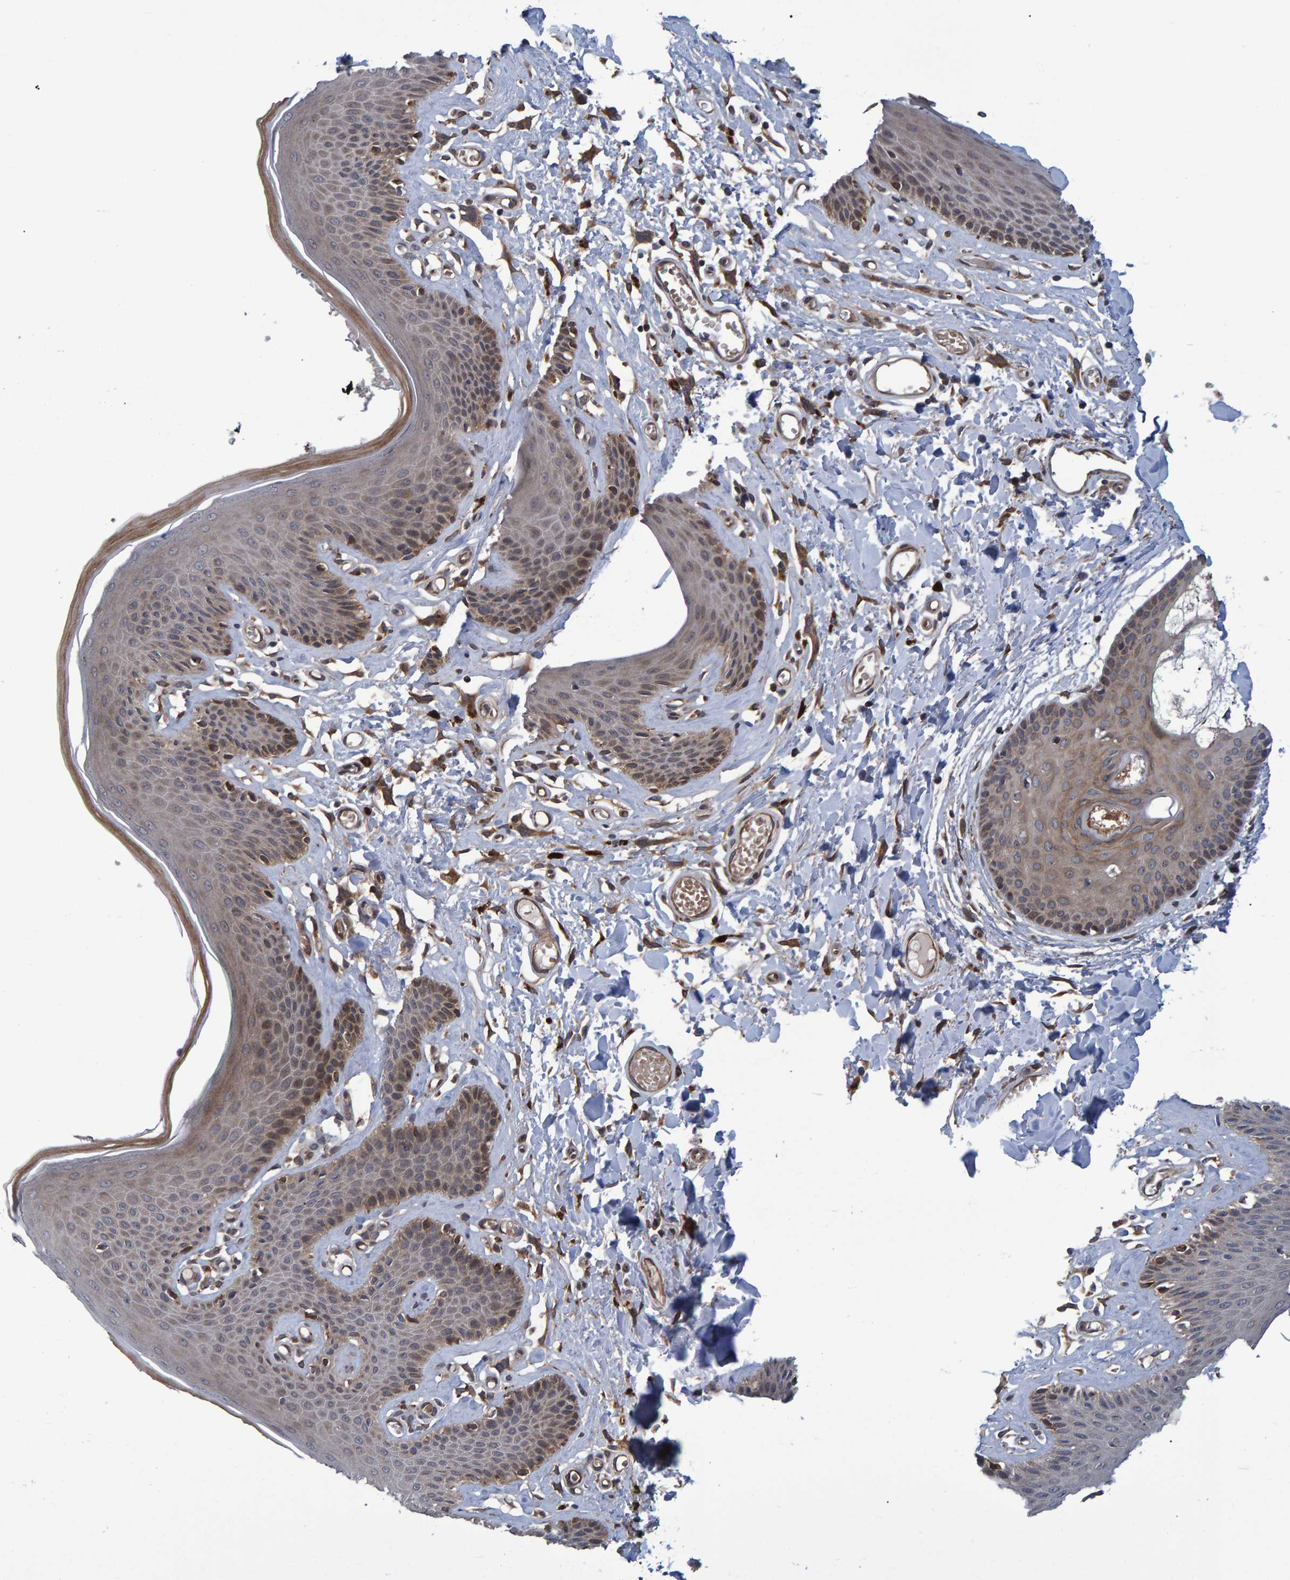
{"staining": {"intensity": "moderate", "quantity": "<25%", "location": "cytoplasmic/membranous"}, "tissue": "skin", "cell_type": "Epidermal cells", "image_type": "normal", "snomed": [{"axis": "morphology", "description": "Normal tissue, NOS"}, {"axis": "topography", "description": "Vulva"}], "caption": "The image shows a brown stain indicating the presence of a protein in the cytoplasmic/membranous of epidermal cells in skin. (Brightfield microscopy of DAB IHC at high magnification).", "gene": "ATP6V1H", "patient": {"sex": "female", "age": 73}}